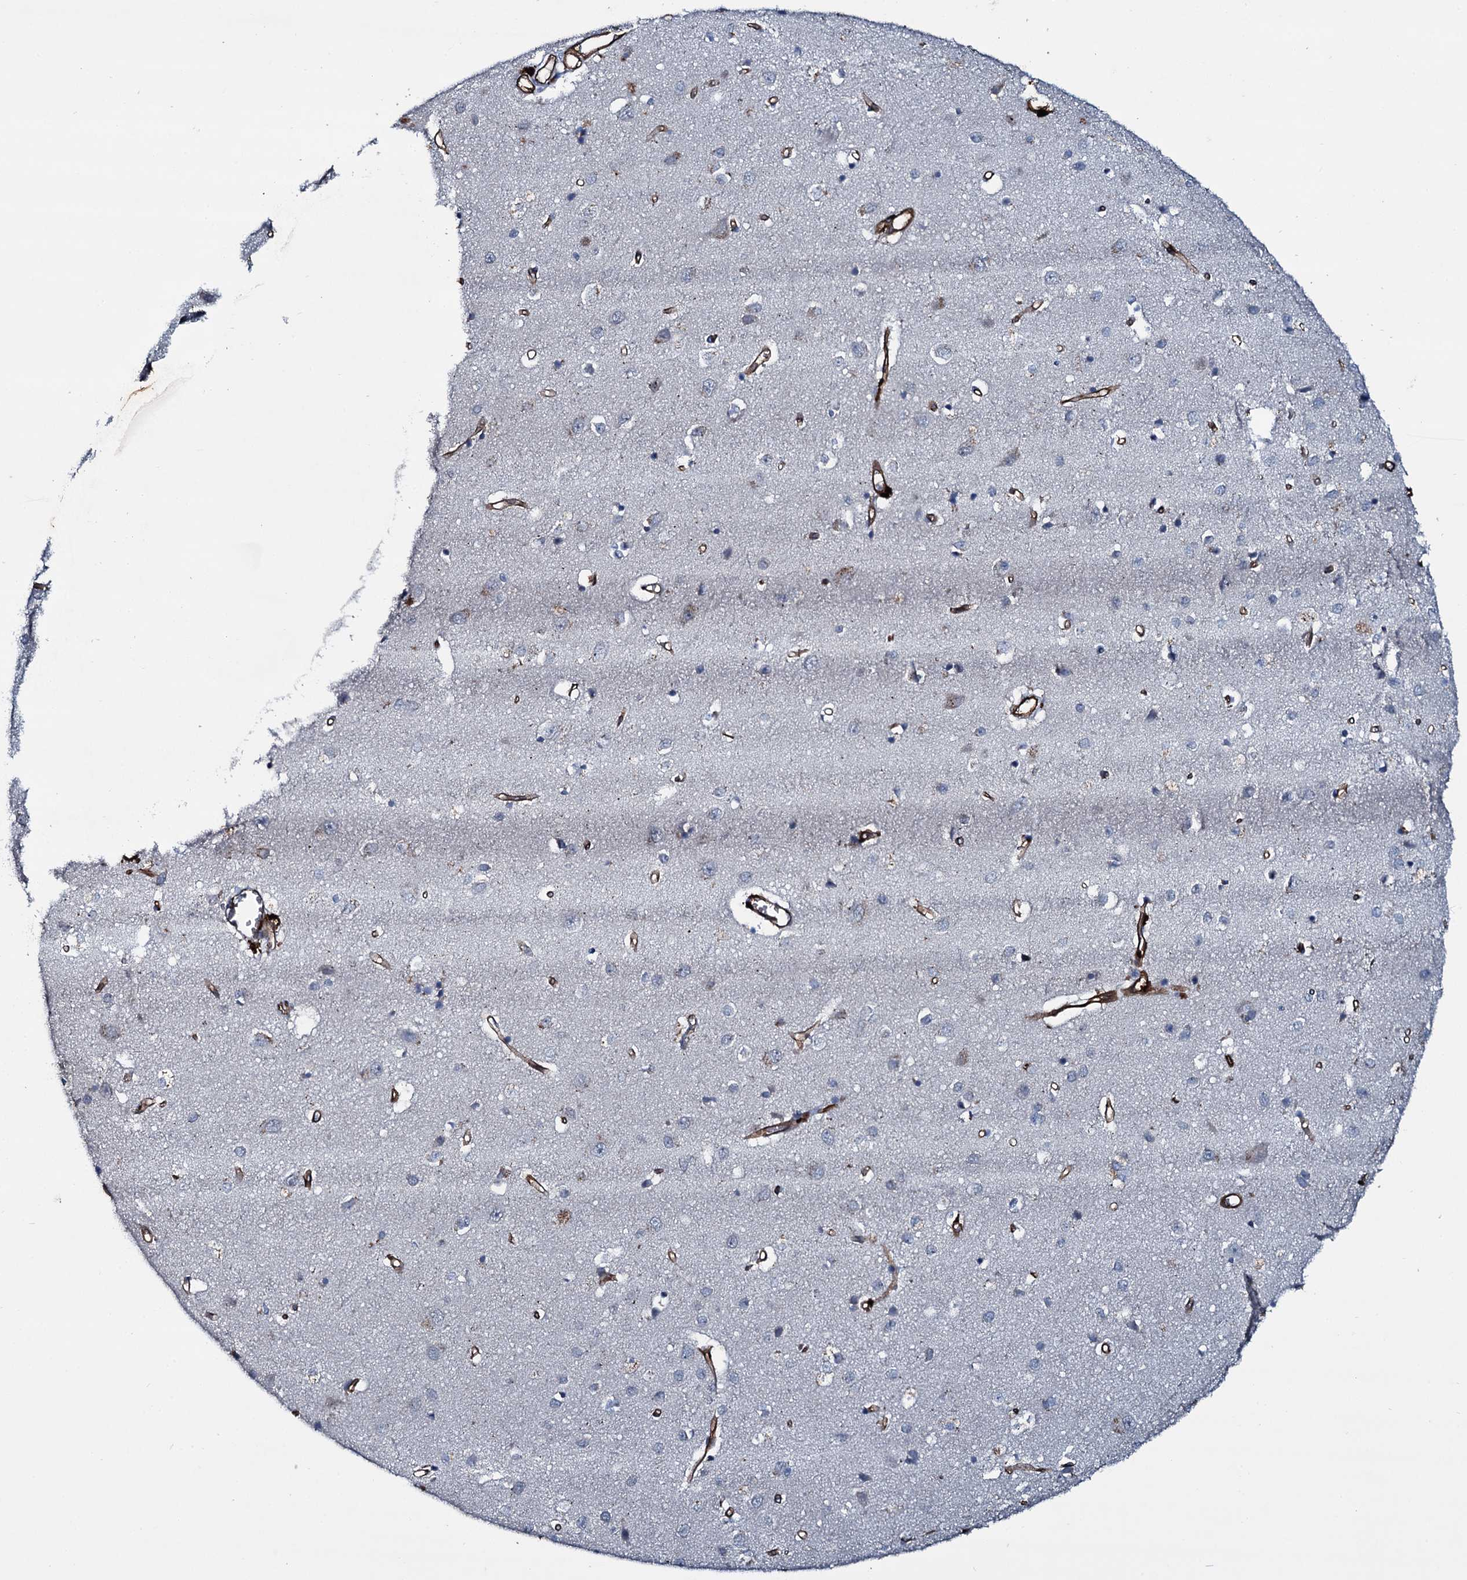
{"staining": {"intensity": "strong", "quantity": ">75%", "location": "cytoplasmic/membranous"}, "tissue": "cerebral cortex", "cell_type": "Endothelial cells", "image_type": "normal", "snomed": [{"axis": "morphology", "description": "Normal tissue, NOS"}, {"axis": "topography", "description": "Cerebral cortex"}], "caption": "A brown stain labels strong cytoplasmic/membranous positivity of a protein in endothelial cells of benign human cerebral cortex.", "gene": "CLEC14A", "patient": {"sex": "female", "age": 64}}